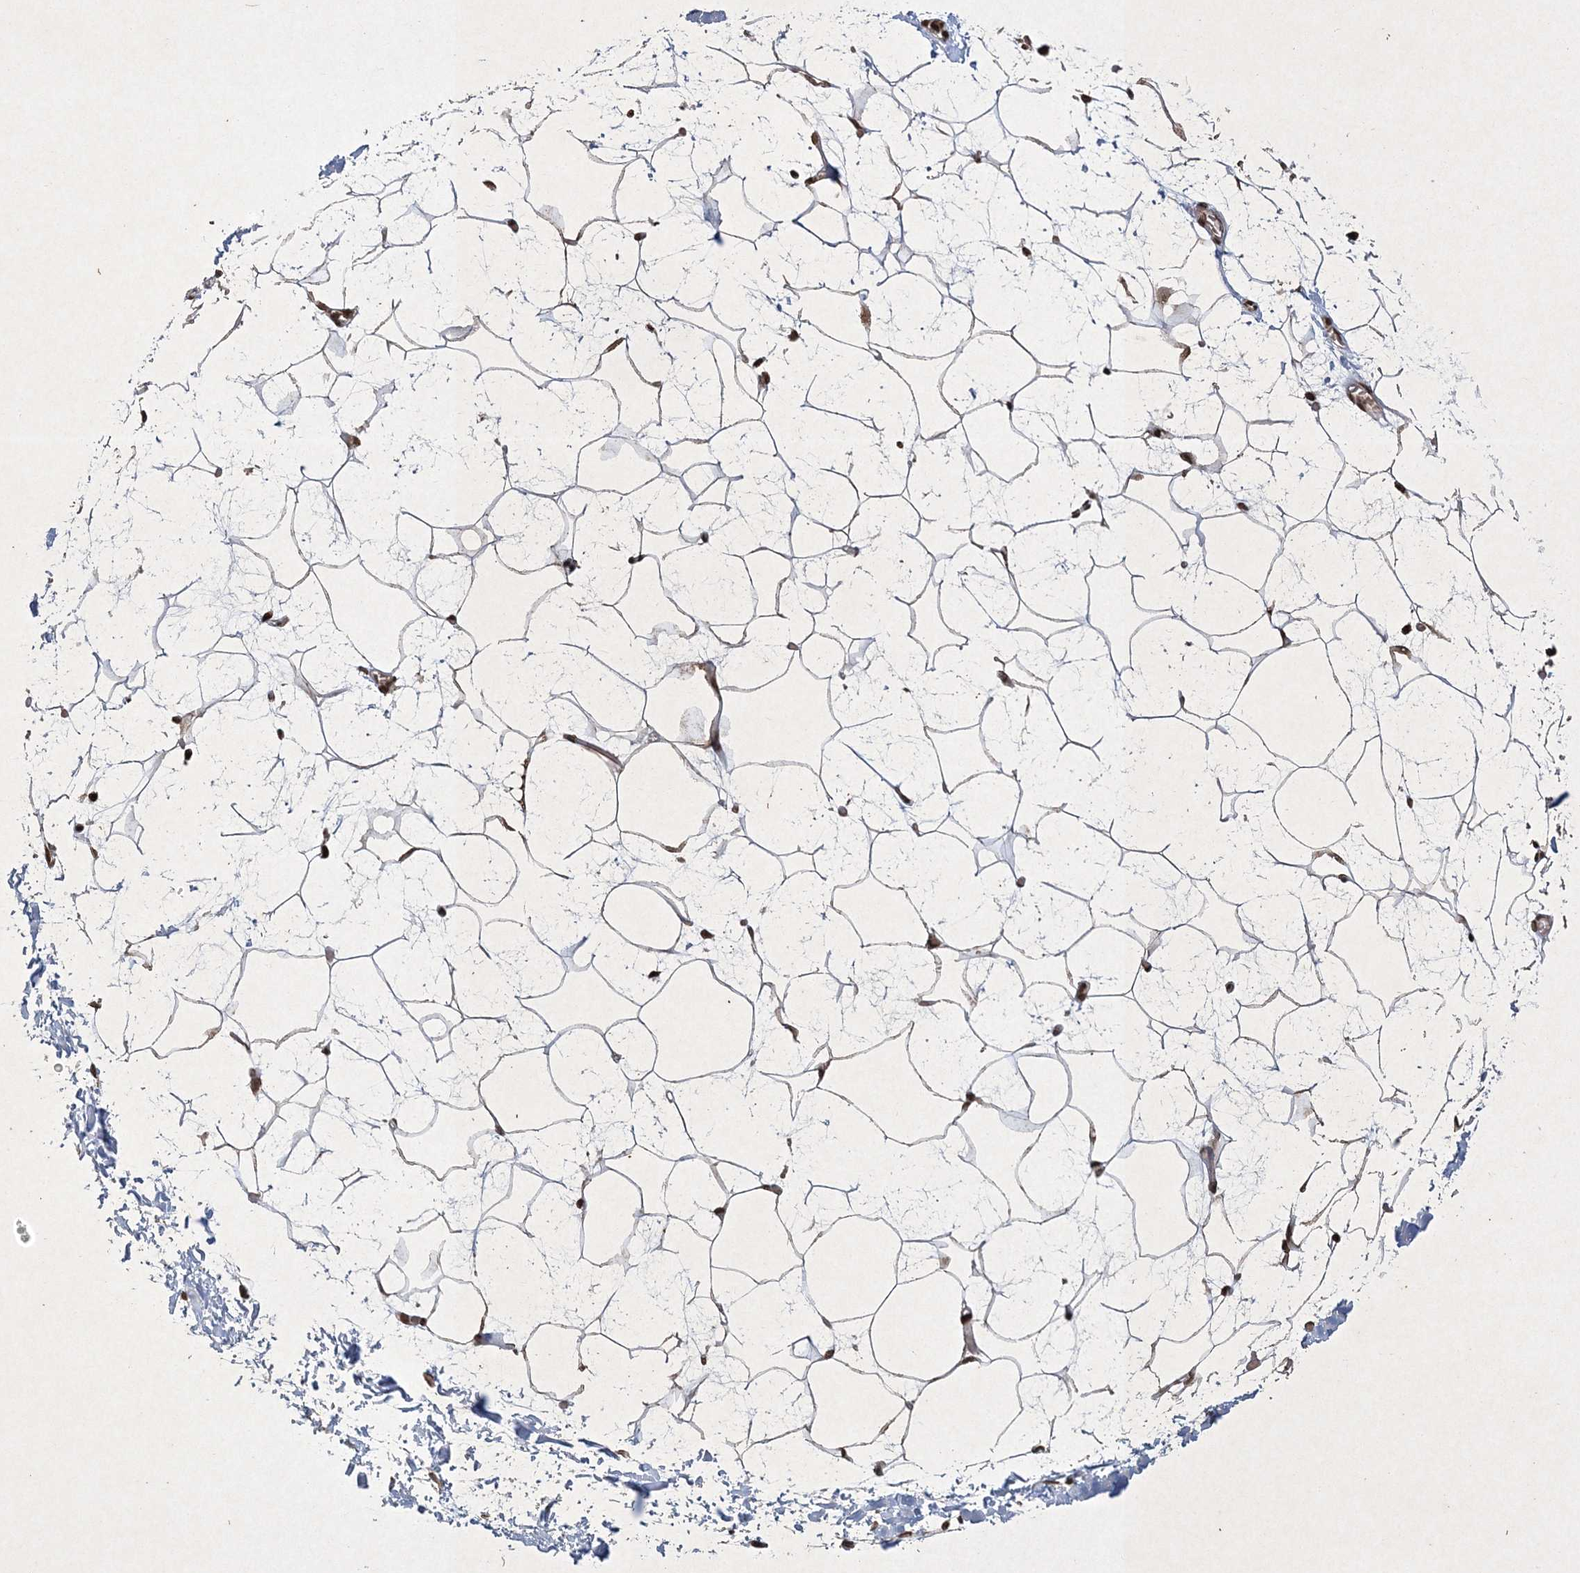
{"staining": {"intensity": "strong", "quantity": ">75%", "location": "nuclear"}, "tissue": "adipose tissue", "cell_type": "Adipocytes", "image_type": "normal", "snomed": [{"axis": "morphology", "description": "Normal tissue, NOS"}, {"axis": "topography", "description": "Soft tissue"}], "caption": "A histopathology image showing strong nuclear staining in about >75% of adipocytes in benign adipose tissue, as visualized by brown immunohistochemical staining.", "gene": "NEDD9", "patient": {"sex": "male", "age": 72}}